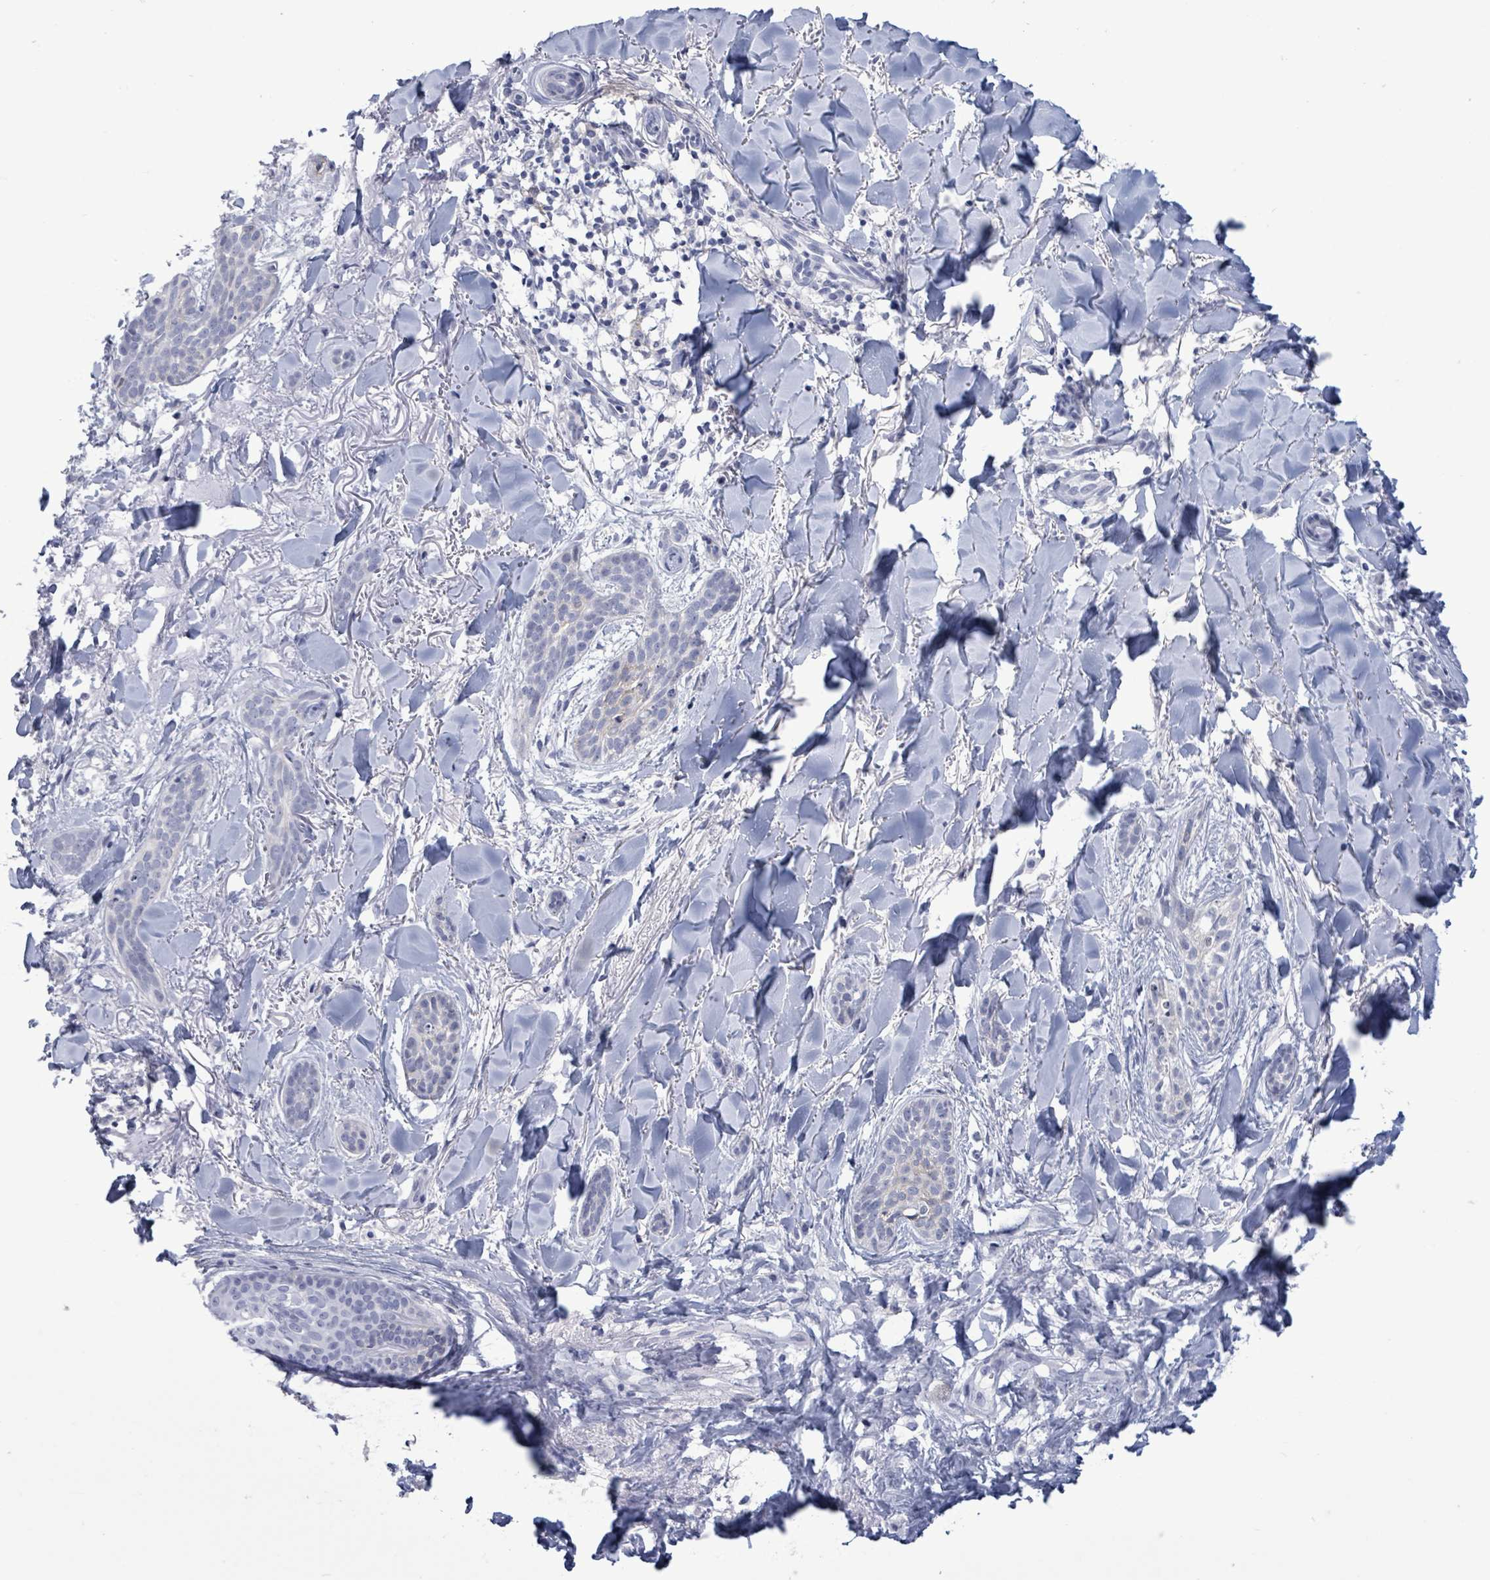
{"staining": {"intensity": "negative", "quantity": "none", "location": "none"}, "tissue": "skin cancer", "cell_type": "Tumor cells", "image_type": "cancer", "snomed": [{"axis": "morphology", "description": "Basal cell carcinoma"}, {"axis": "topography", "description": "Skin"}], "caption": "A photomicrograph of human skin basal cell carcinoma is negative for staining in tumor cells.", "gene": "BSG", "patient": {"sex": "male", "age": 52}}